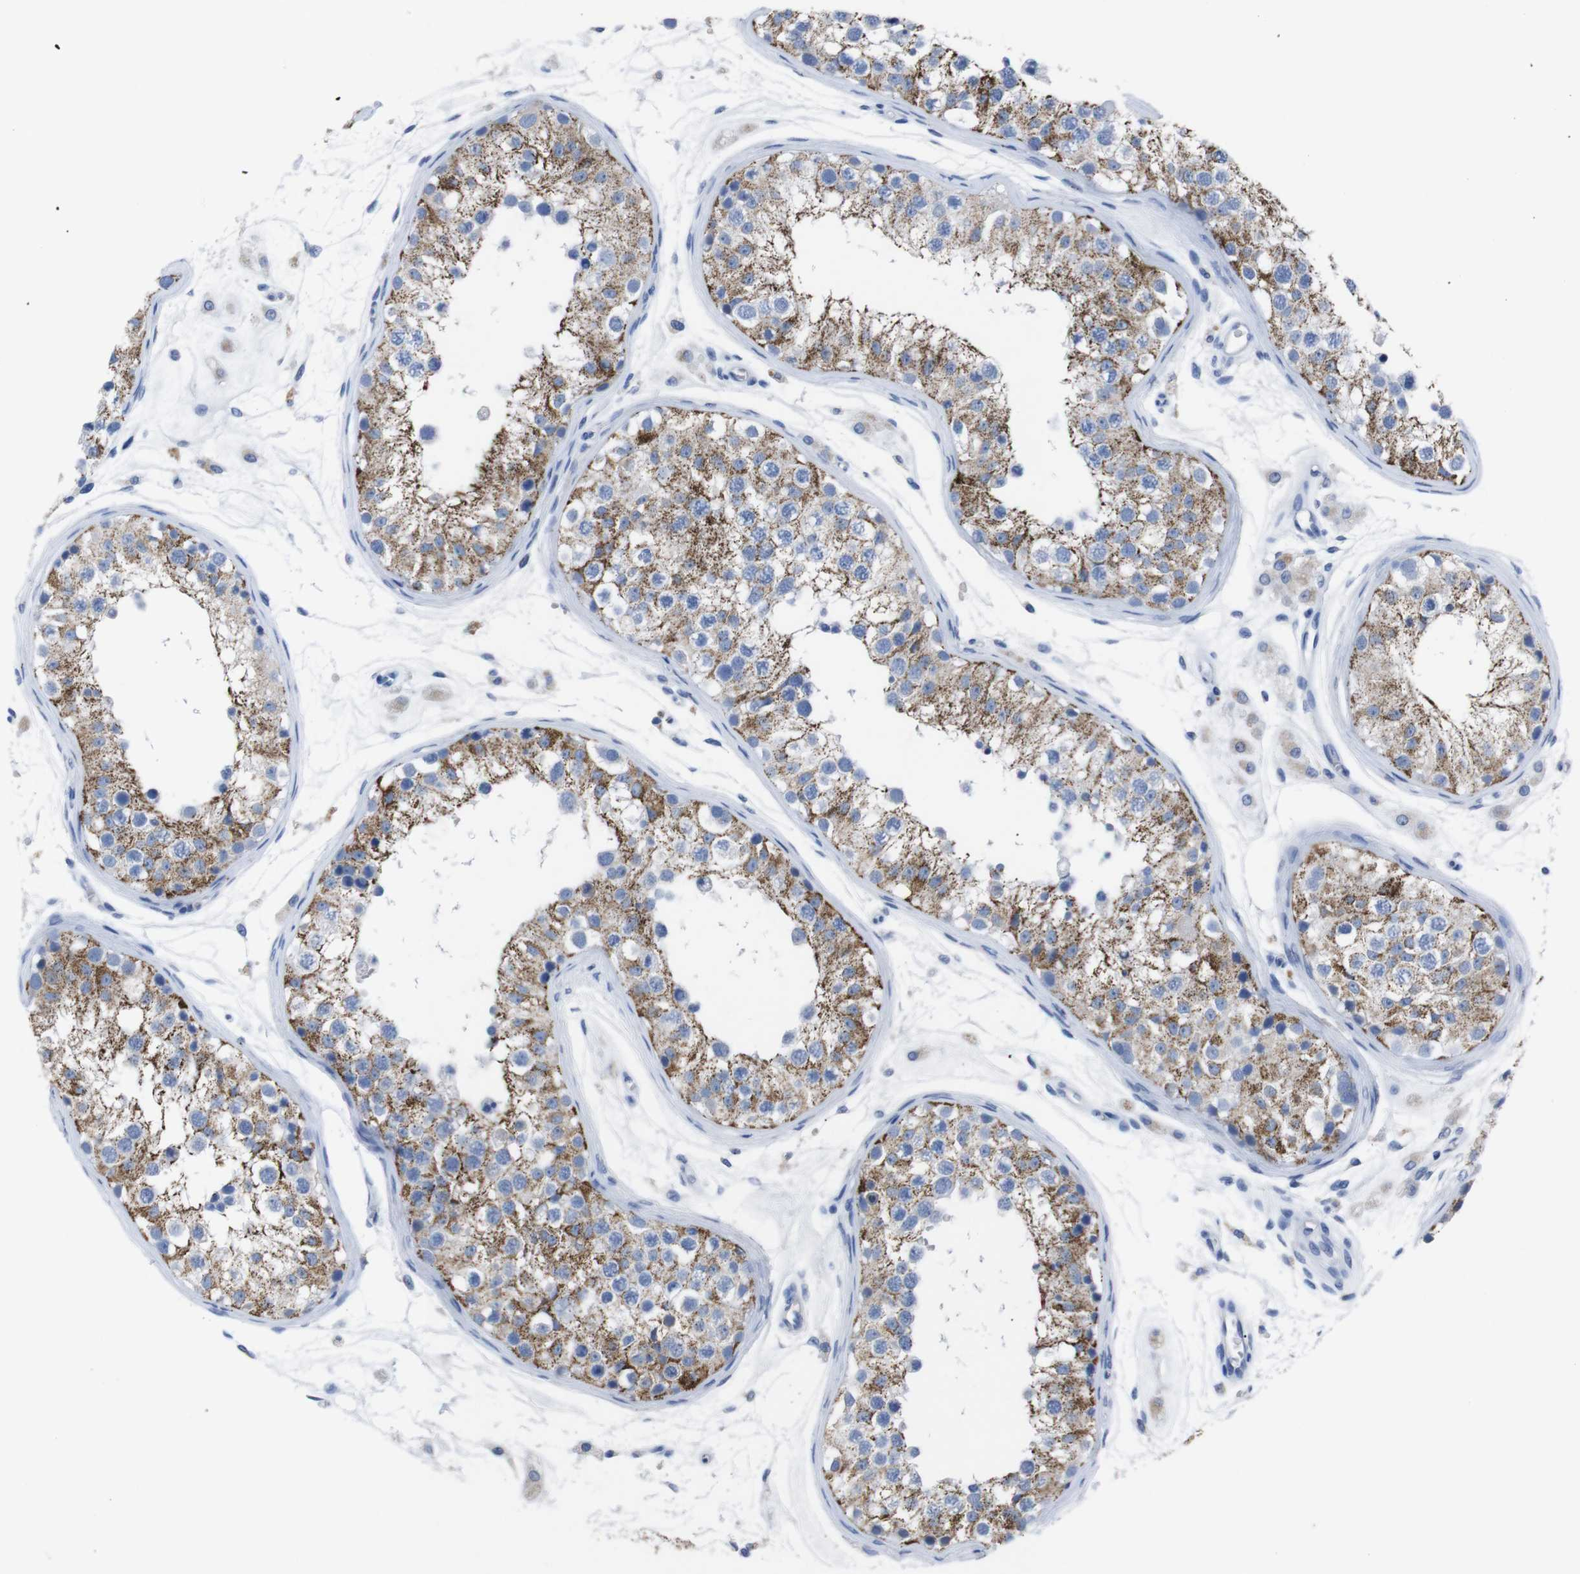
{"staining": {"intensity": "strong", "quantity": "25%-75%", "location": "cytoplasmic/membranous"}, "tissue": "testis", "cell_type": "Cells in seminiferous ducts", "image_type": "normal", "snomed": [{"axis": "morphology", "description": "Normal tissue, NOS"}, {"axis": "morphology", "description": "Adenocarcinoma, metastatic, NOS"}, {"axis": "topography", "description": "Testis"}], "caption": "The image exhibits staining of benign testis, revealing strong cytoplasmic/membranous protein staining (brown color) within cells in seminiferous ducts.", "gene": "GJB2", "patient": {"sex": "male", "age": 26}}